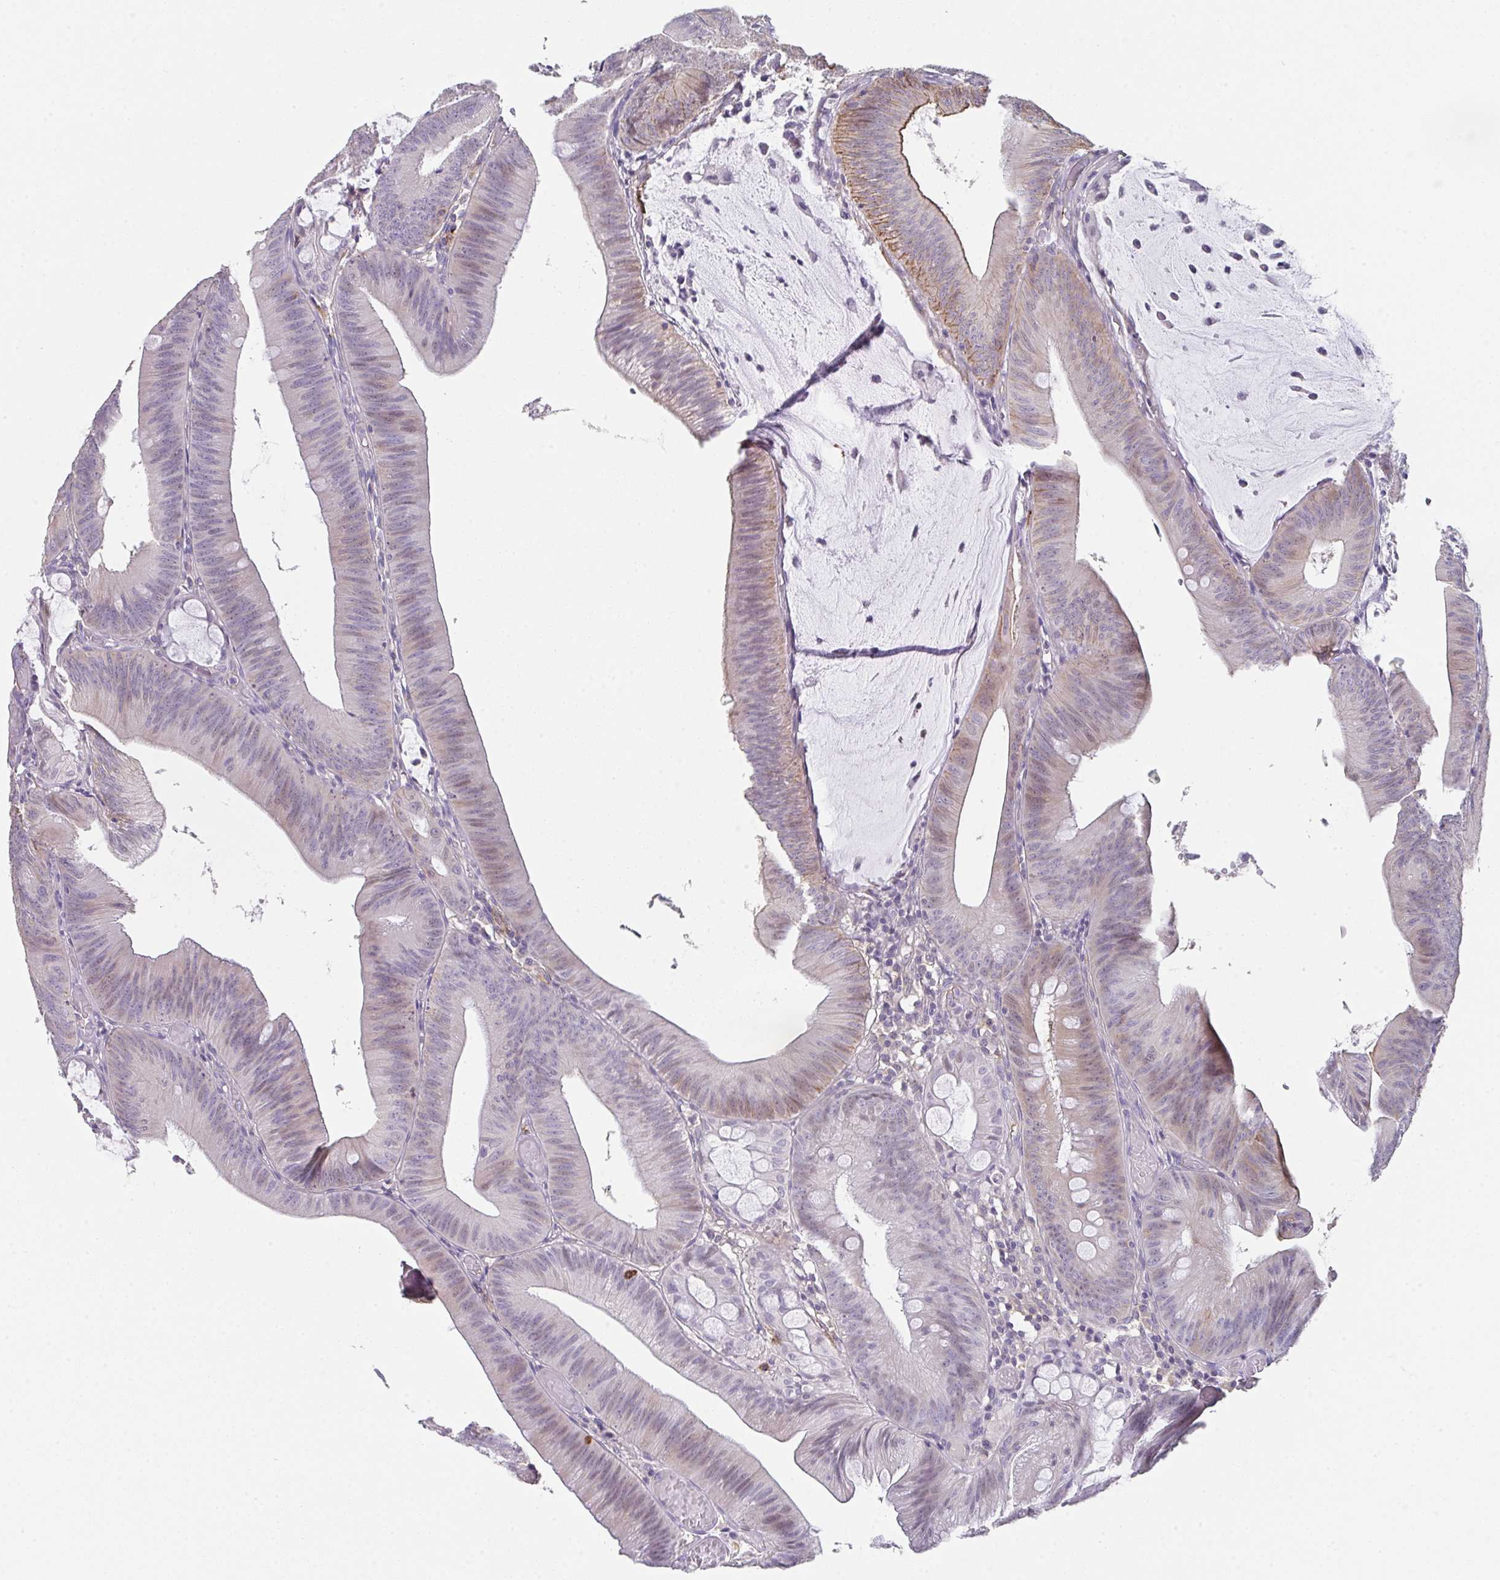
{"staining": {"intensity": "weak", "quantity": "<25%", "location": "cytoplasmic/membranous"}, "tissue": "colorectal cancer", "cell_type": "Tumor cells", "image_type": "cancer", "snomed": [{"axis": "morphology", "description": "Adenocarcinoma, NOS"}, {"axis": "topography", "description": "Colon"}], "caption": "High magnification brightfield microscopy of colorectal cancer (adenocarcinoma) stained with DAB (3,3'-diaminobenzidine) (brown) and counterstained with hematoxylin (blue): tumor cells show no significant staining.", "gene": "DBN1", "patient": {"sex": "male", "age": 84}}